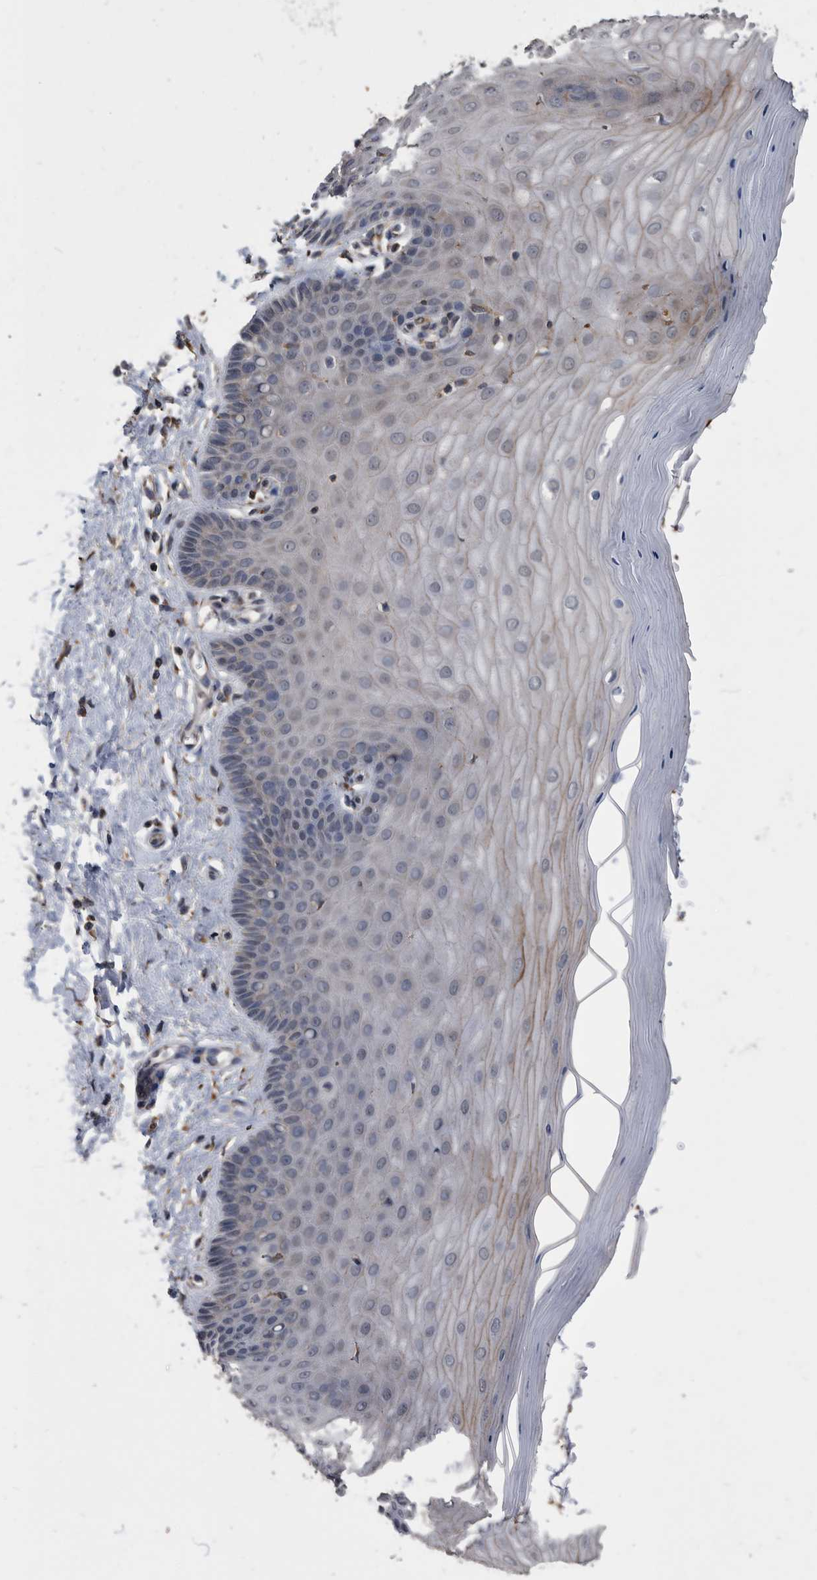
{"staining": {"intensity": "moderate", "quantity": ">75%", "location": "cytoplasmic/membranous"}, "tissue": "cervix", "cell_type": "Glandular cells", "image_type": "normal", "snomed": [{"axis": "morphology", "description": "Normal tissue, NOS"}, {"axis": "topography", "description": "Cervix"}], "caption": "Protein staining reveals moderate cytoplasmic/membranous staining in about >75% of glandular cells in unremarkable cervix. (DAB IHC with brightfield microscopy, high magnification).", "gene": "NRBP1", "patient": {"sex": "female", "age": 55}}